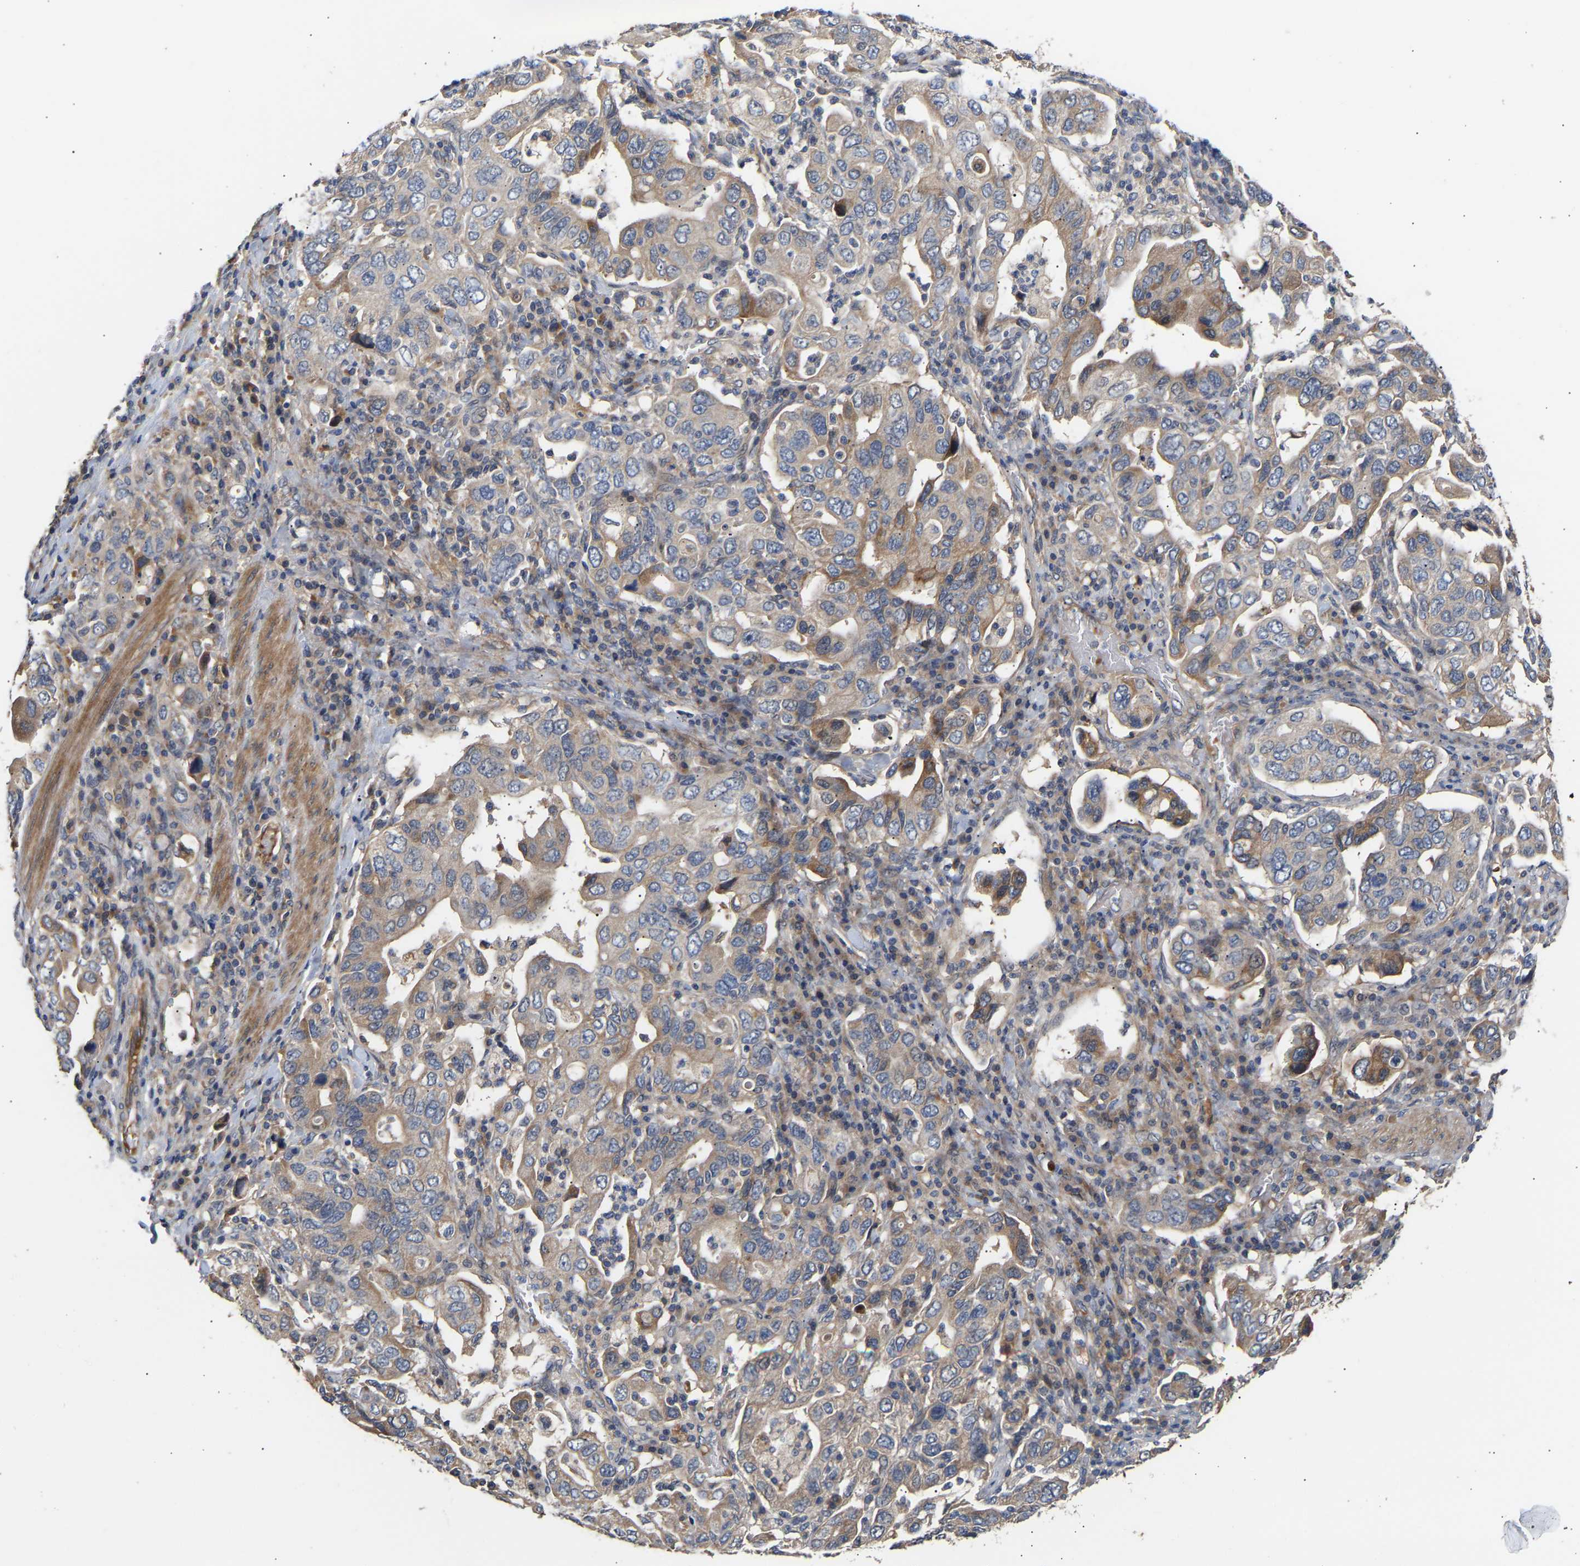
{"staining": {"intensity": "weak", "quantity": "25%-75%", "location": "cytoplasmic/membranous"}, "tissue": "stomach cancer", "cell_type": "Tumor cells", "image_type": "cancer", "snomed": [{"axis": "morphology", "description": "Adenocarcinoma, NOS"}, {"axis": "topography", "description": "Stomach, upper"}], "caption": "IHC image of stomach cancer (adenocarcinoma) stained for a protein (brown), which shows low levels of weak cytoplasmic/membranous positivity in about 25%-75% of tumor cells.", "gene": "KASH5", "patient": {"sex": "male", "age": 62}}